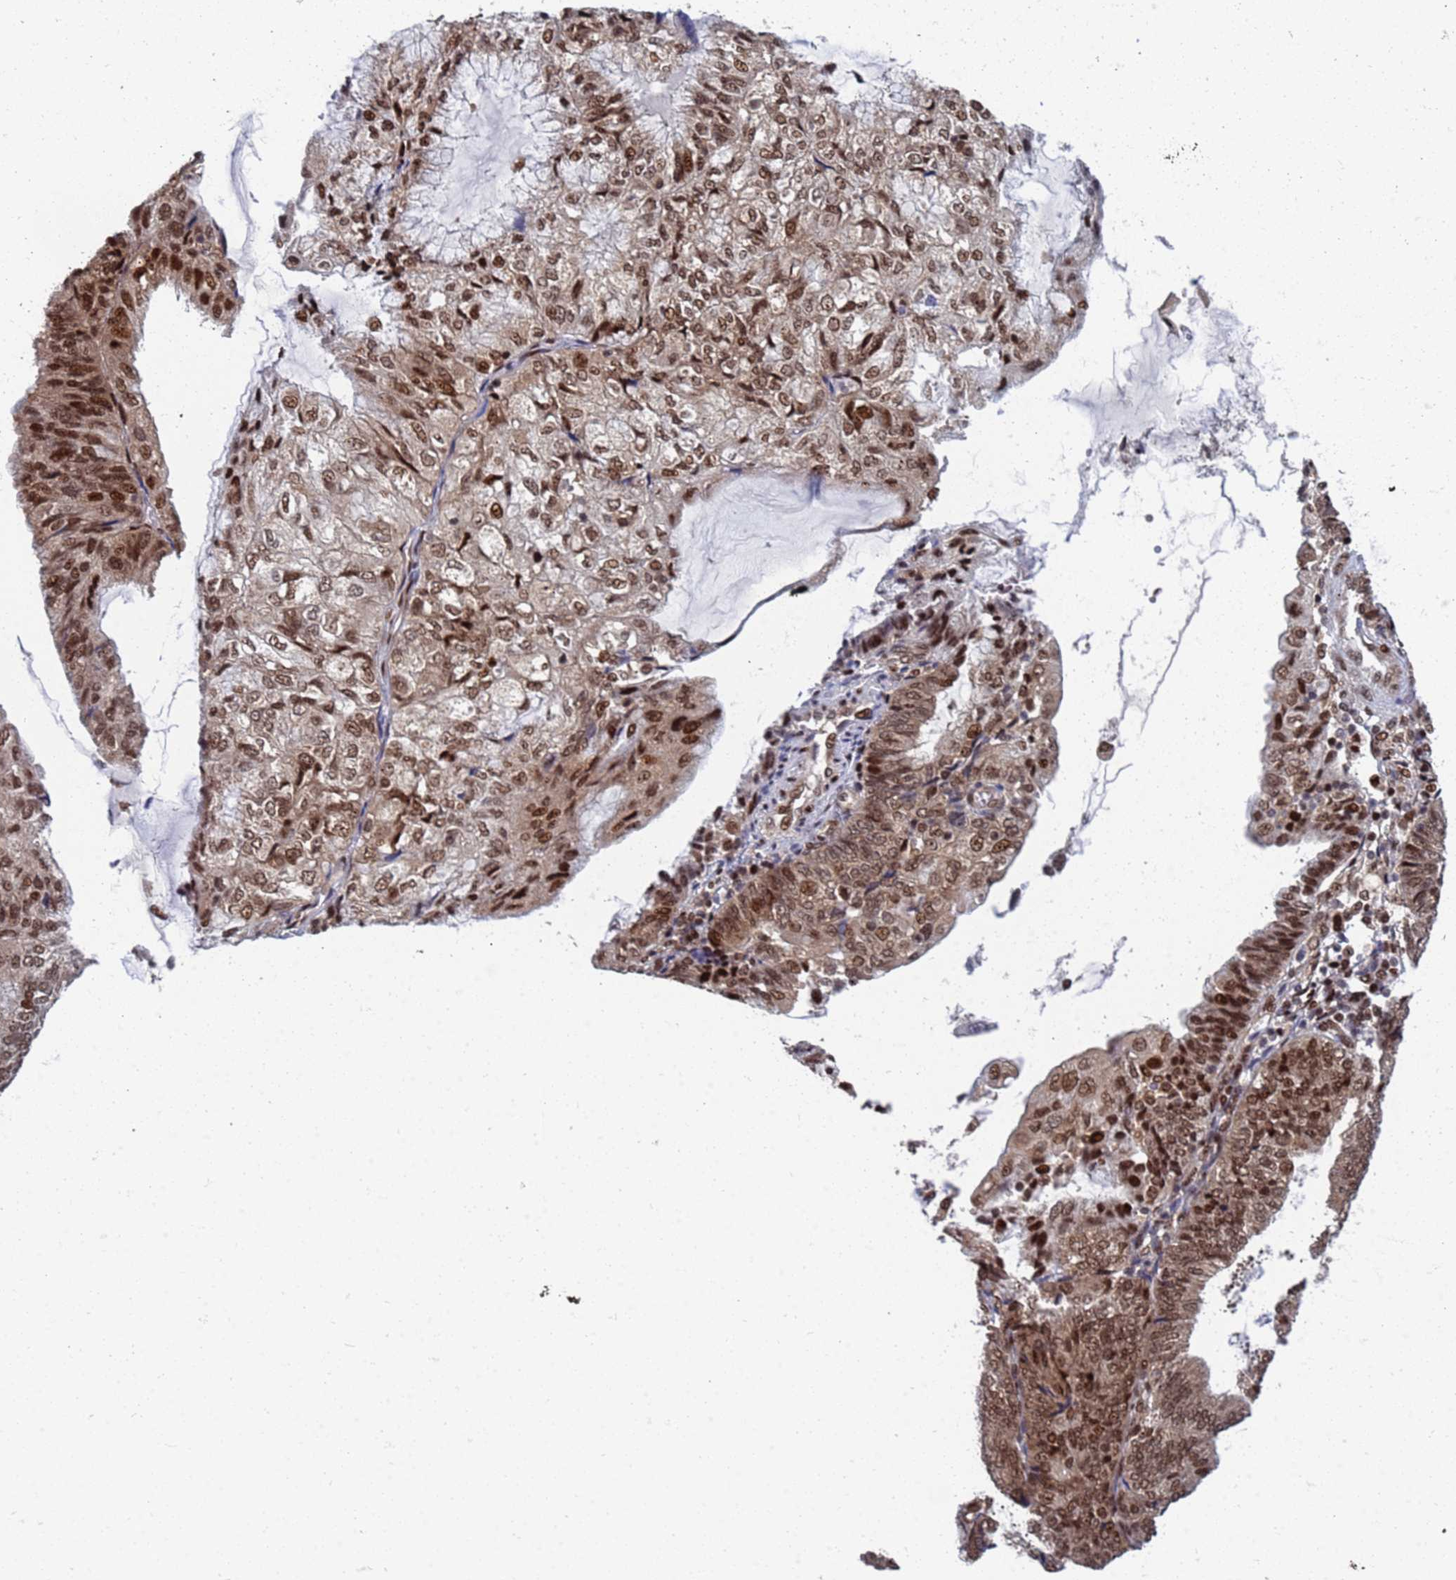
{"staining": {"intensity": "strong", "quantity": ">75%", "location": "nuclear"}, "tissue": "endometrial cancer", "cell_type": "Tumor cells", "image_type": "cancer", "snomed": [{"axis": "morphology", "description": "Adenocarcinoma, NOS"}, {"axis": "topography", "description": "Endometrium"}], "caption": "Adenocarcinoma (endometrial) tissue reveals strong nuclear positivity in about >75% of tumor cells", "gene": "AP5Z1", "patient": {"sex": "female", "age": 81}}